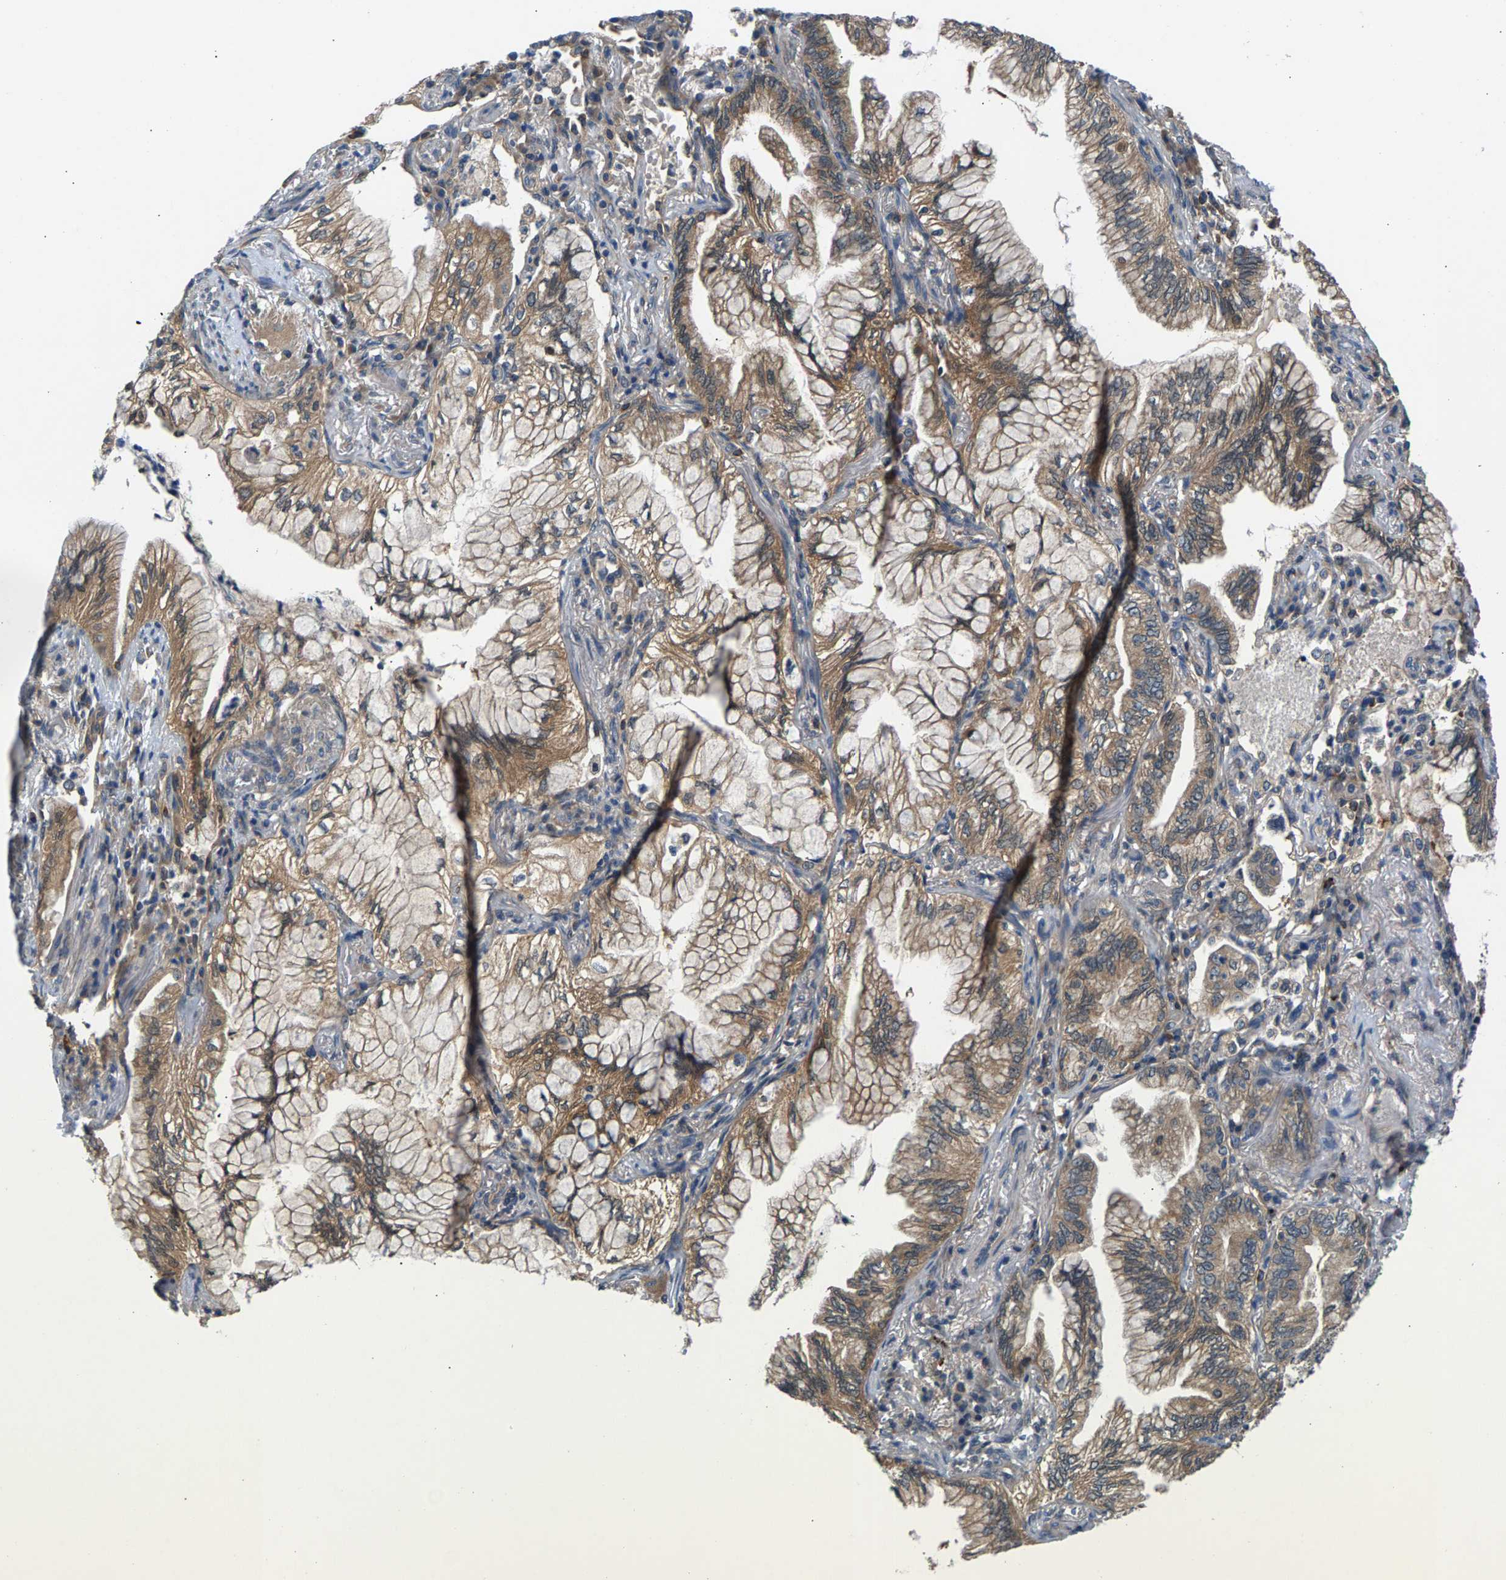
{"staining": {"intensity": "moderate", "quantity": ">75%", "location": "cytoplasmic/membranous"}, "tissue": "lung cancer", "cell_type": "Tumor cells", "image_type": "cancer", "snomed": [{"axis": "morphology", "description": "Adenocarcinoma, NOS"}, {"axis": "topography", "description": "Lung"}], "caption": "The immunohistochemical stain labels moderate cytoplasmic/membranous expression in tumor cells of adenocarcinoma (lung) tissue.", "gene": "NT5C", "patient": {"sex": "female", "age": 70}}